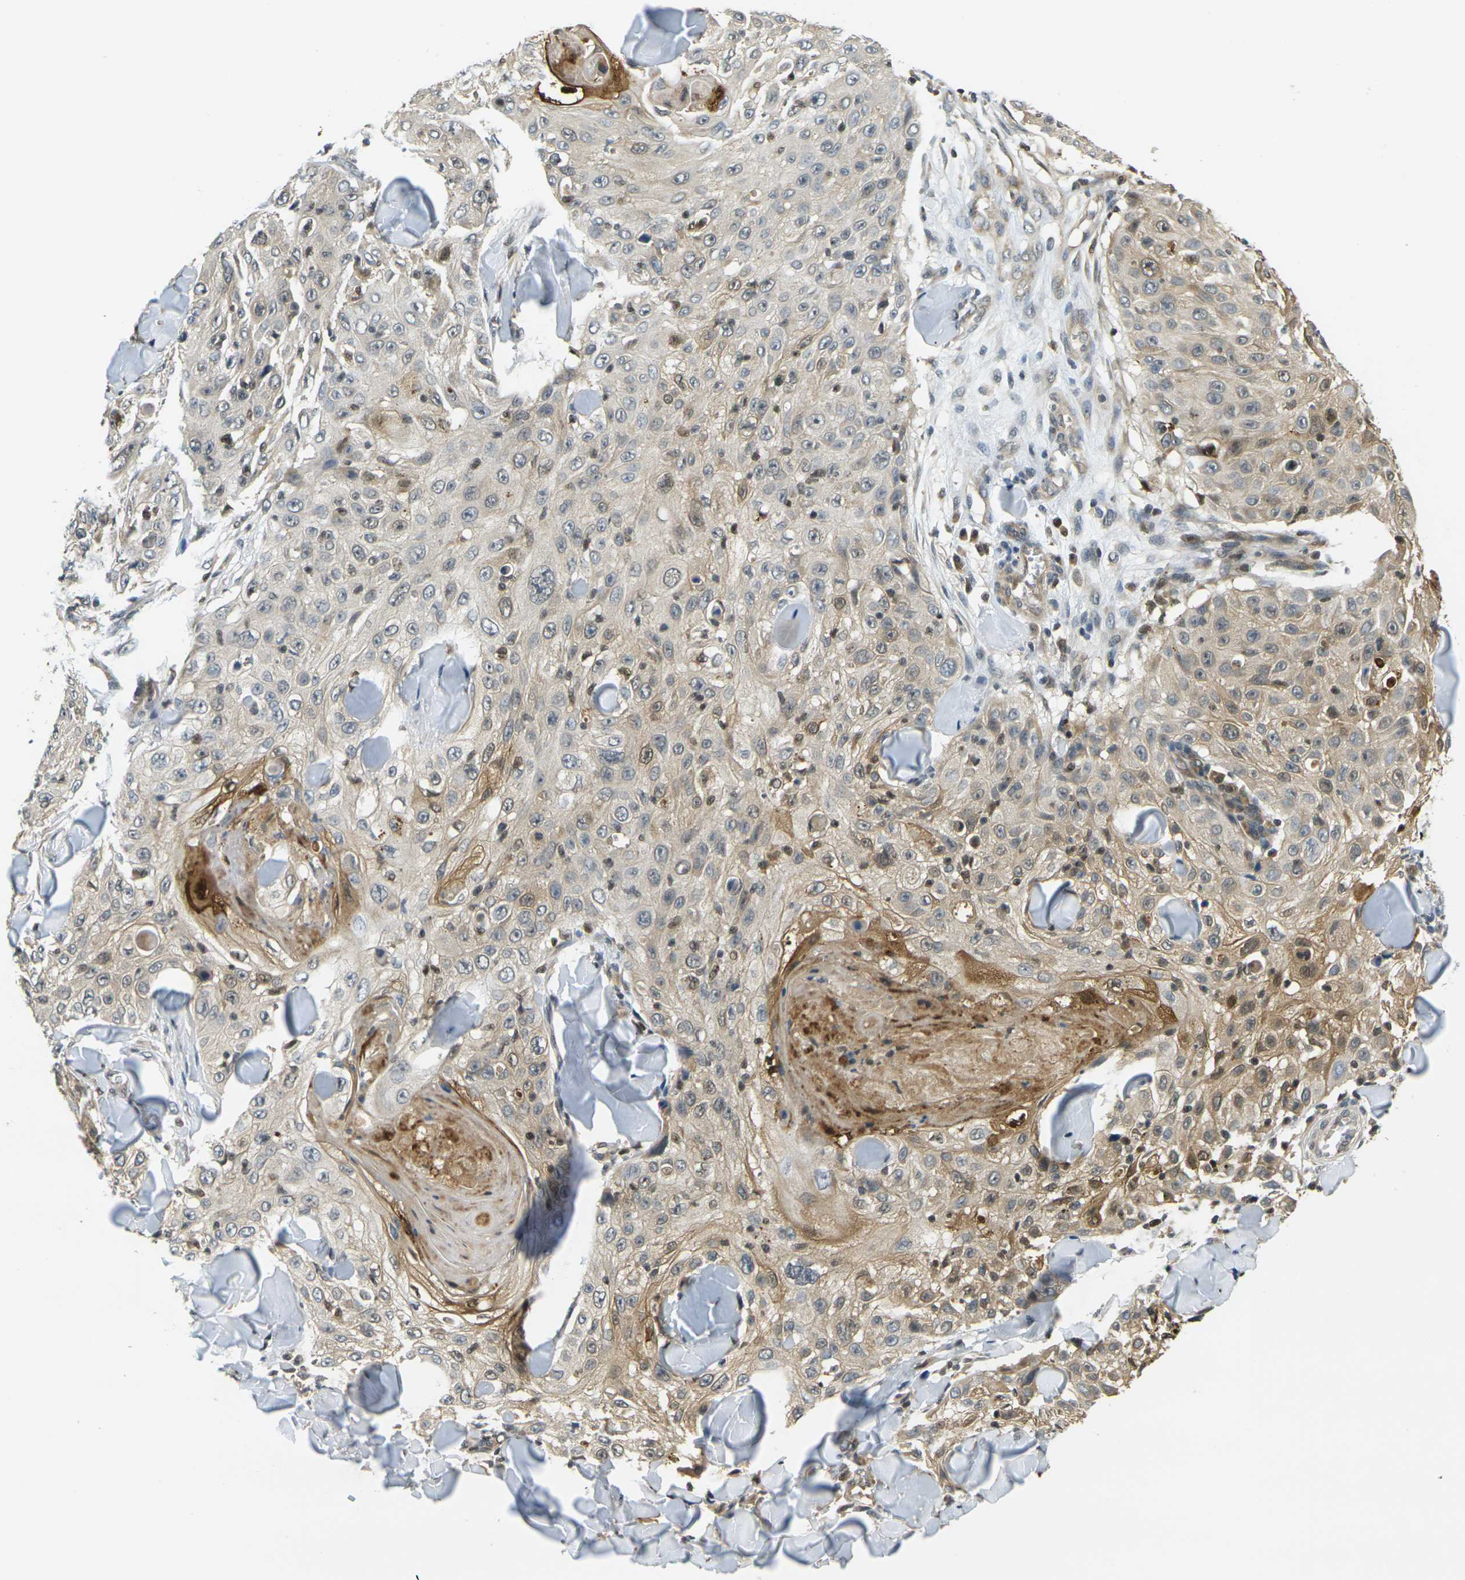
{"staining": {"intensity": "weak", "quantity": "25%-75%", "location": "cytoplasmic/membranous"}, "tissue": "skin cancer", "cell_type": "Tumor cells", "image_type": "cancer", "snomed": [{"axis": "morphology", "description": "Squamous cell carcinoma, NOS"}, {"axis": "topography", "description": "Skin"}], "caption": "Squamous cell carcinoma (skin) was stained to show a protein in brown. There is low levels of weak cytoplasmic/membranous positivity in approximately 25%-75% of tumor cells. The protein of interest is shown in brown color, while the nuclei are stained blue.", "gene": "KLHL8", "patient": {"sex": "male", "age": 86}}